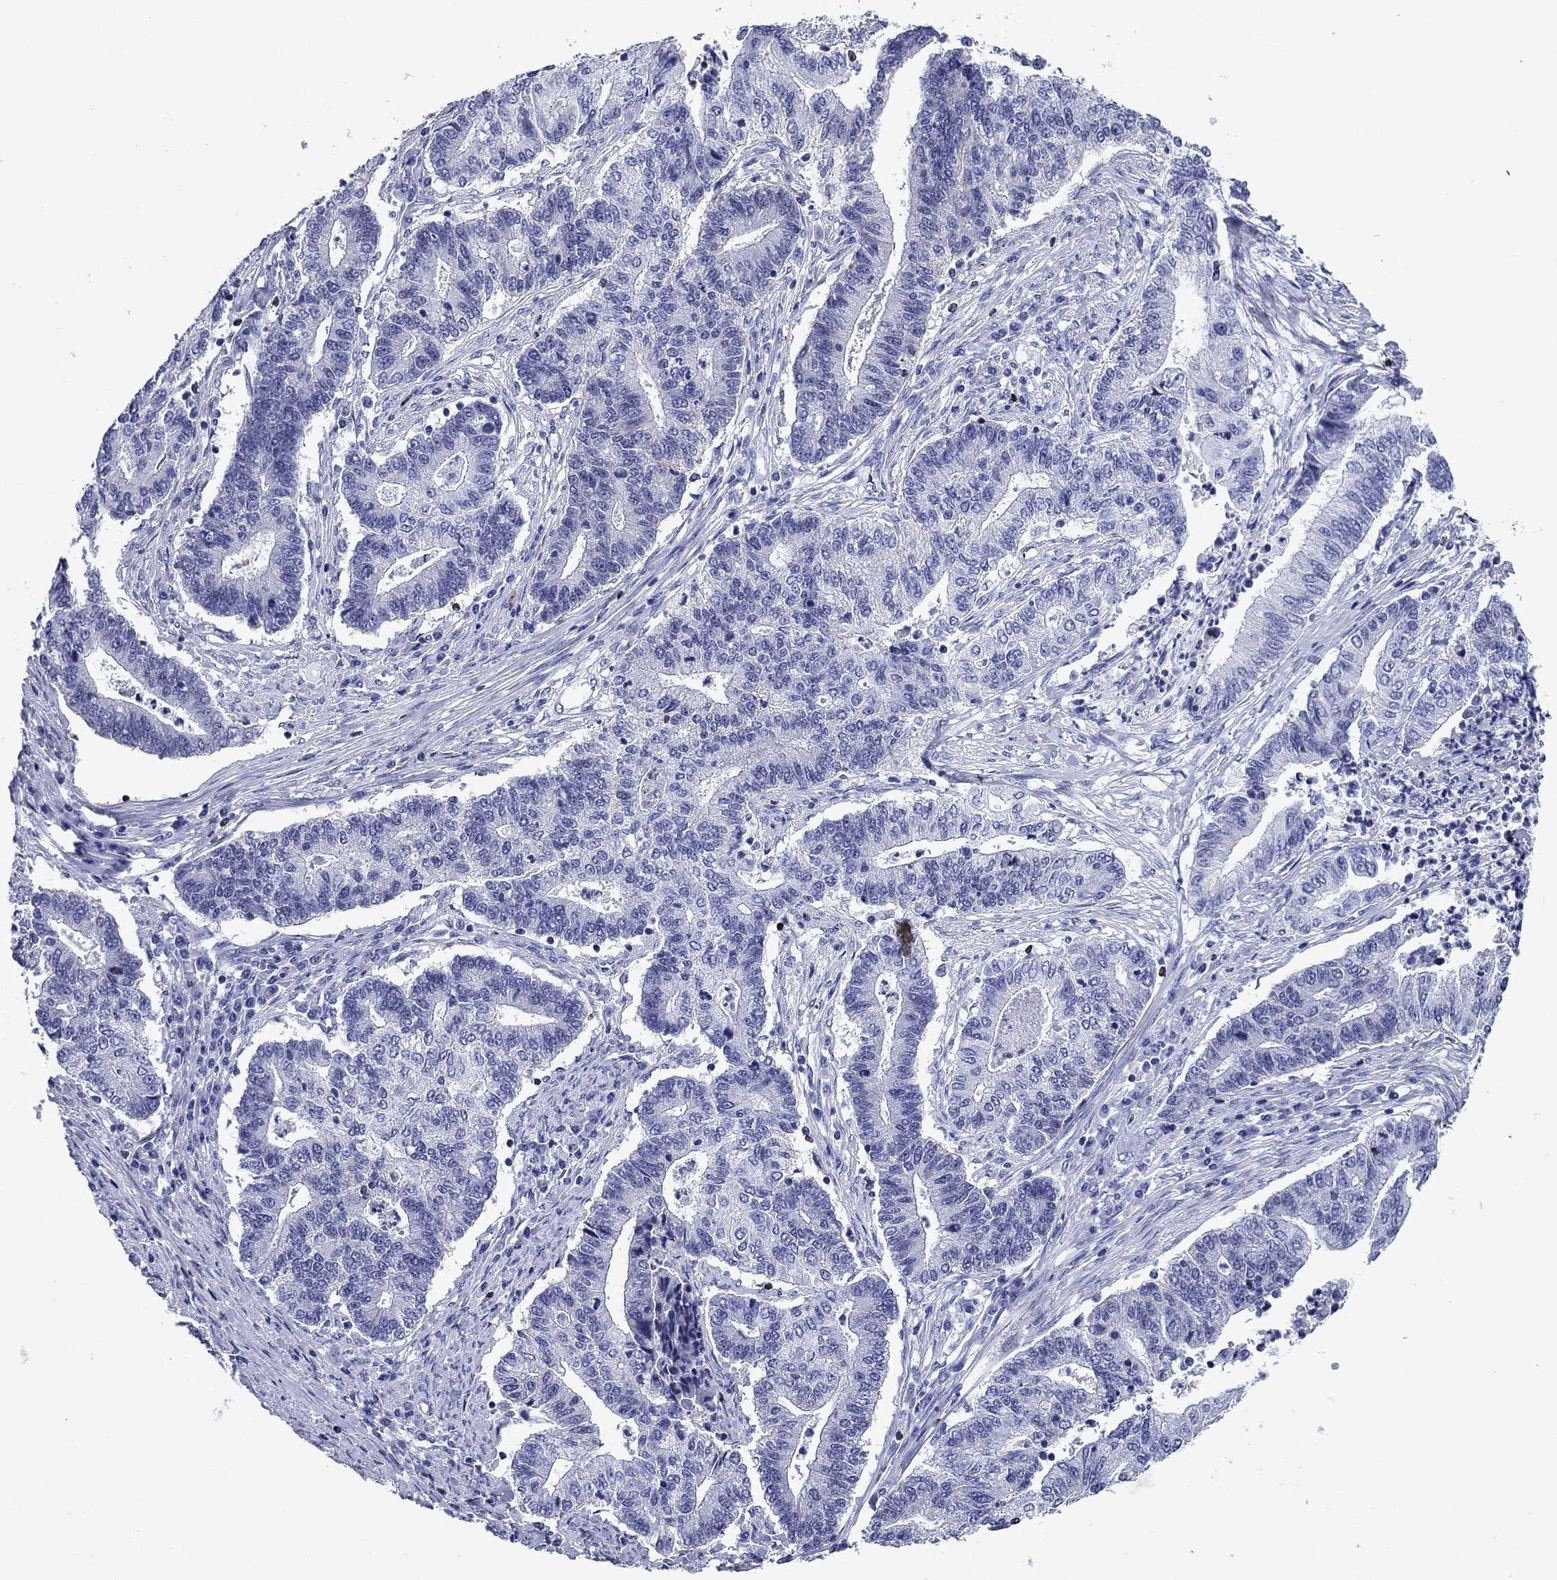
{"staining": {"intensity": "negative", "quantity": "none", "location": "none"}, "tissue": "endometrial cancer", "cell_type": "Tumor cells", "image_type": "cancer", "snomed": [{"axis": "morphology", "description": "Adenocarcinoma, NOS"}, {"axis": "topography", "description": "Uterus"}, {"axis": "topography", "description": "Endometrium"}], "caption": "Tumor cells are negative for brown protein staining in endometrial cancer.", "gene": "GZMK", "patient": {"sex": "female", "age": 54}}